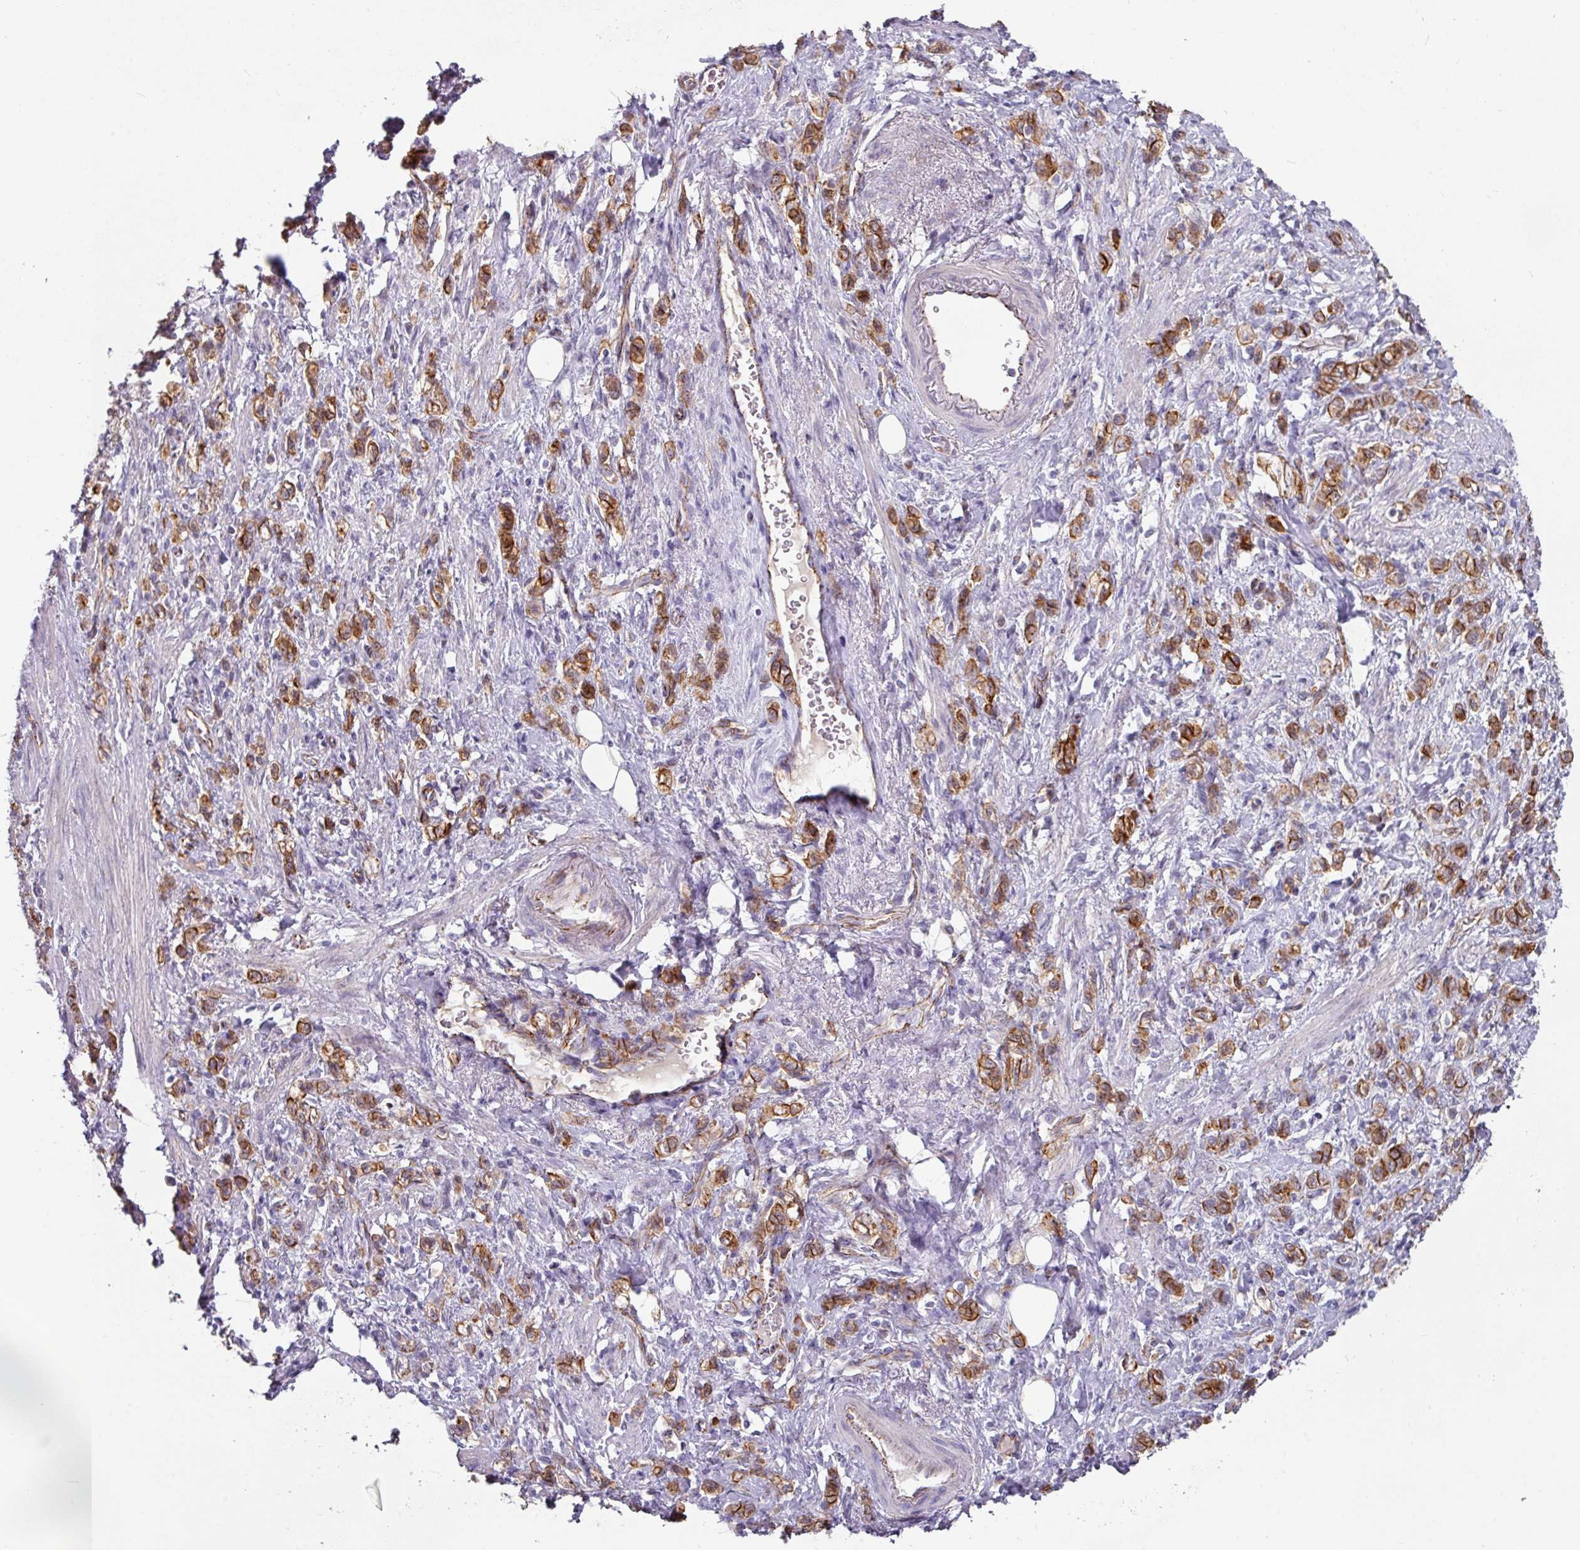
{"staining": {"intensity": "strong", "quantity": ">75%", "location": "cytoplasmic/membranous"}, "tissue": "stomach cancer", "cell_type": "Tumor cells", "image_type": "cancer", "snomed": [{"axis": "morphology", "description": "Adenocarcinoma, NOS"}, {"axis": "topography", "description": "Stomach"}], "caption": "A brown stain highlights strong cytoplasmic/membranous expression of a protein in human stomach adenocarcinoma tumor cells.", "gene": "JUP", "patient": {"sex": "male", "age": 77}}